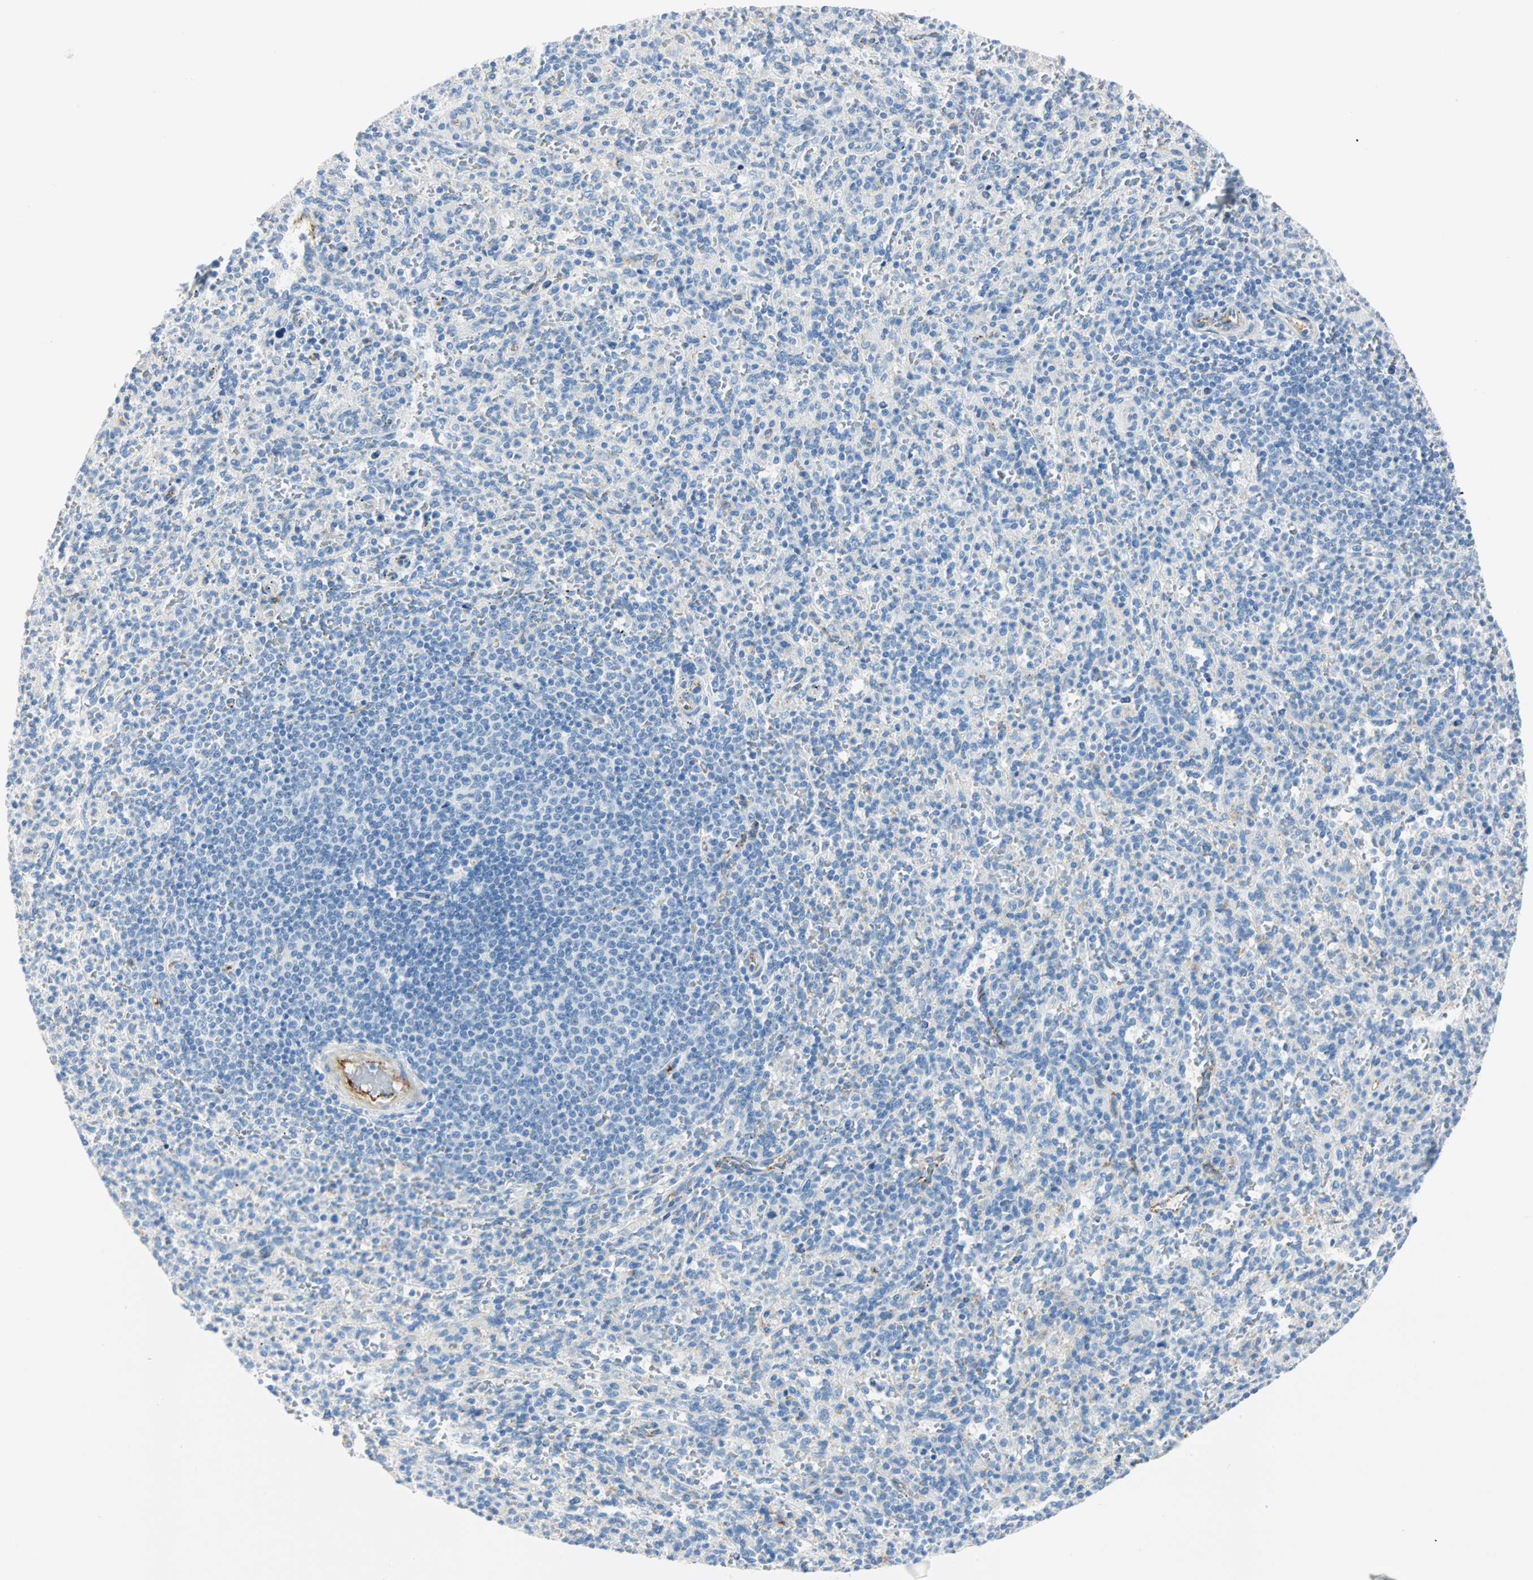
{"staining": {"intensity": "weak", "quantity": "<25%", "location": "cytoplasmic/membranous"}, "tissue": "spleen", "cell_type": "Cells in red pulp", "image_type": "normal", "snomed": [{"axis": "morphology", "description": "Normal tissue, NOS"}, {"axis": "topography", "description": "Spleen"}], "caption": "Cells in red pulp show no significant protein expression in benign spleen.", "gene": "VPS9D1", "patient": {"sex": "male", "age": 36}}